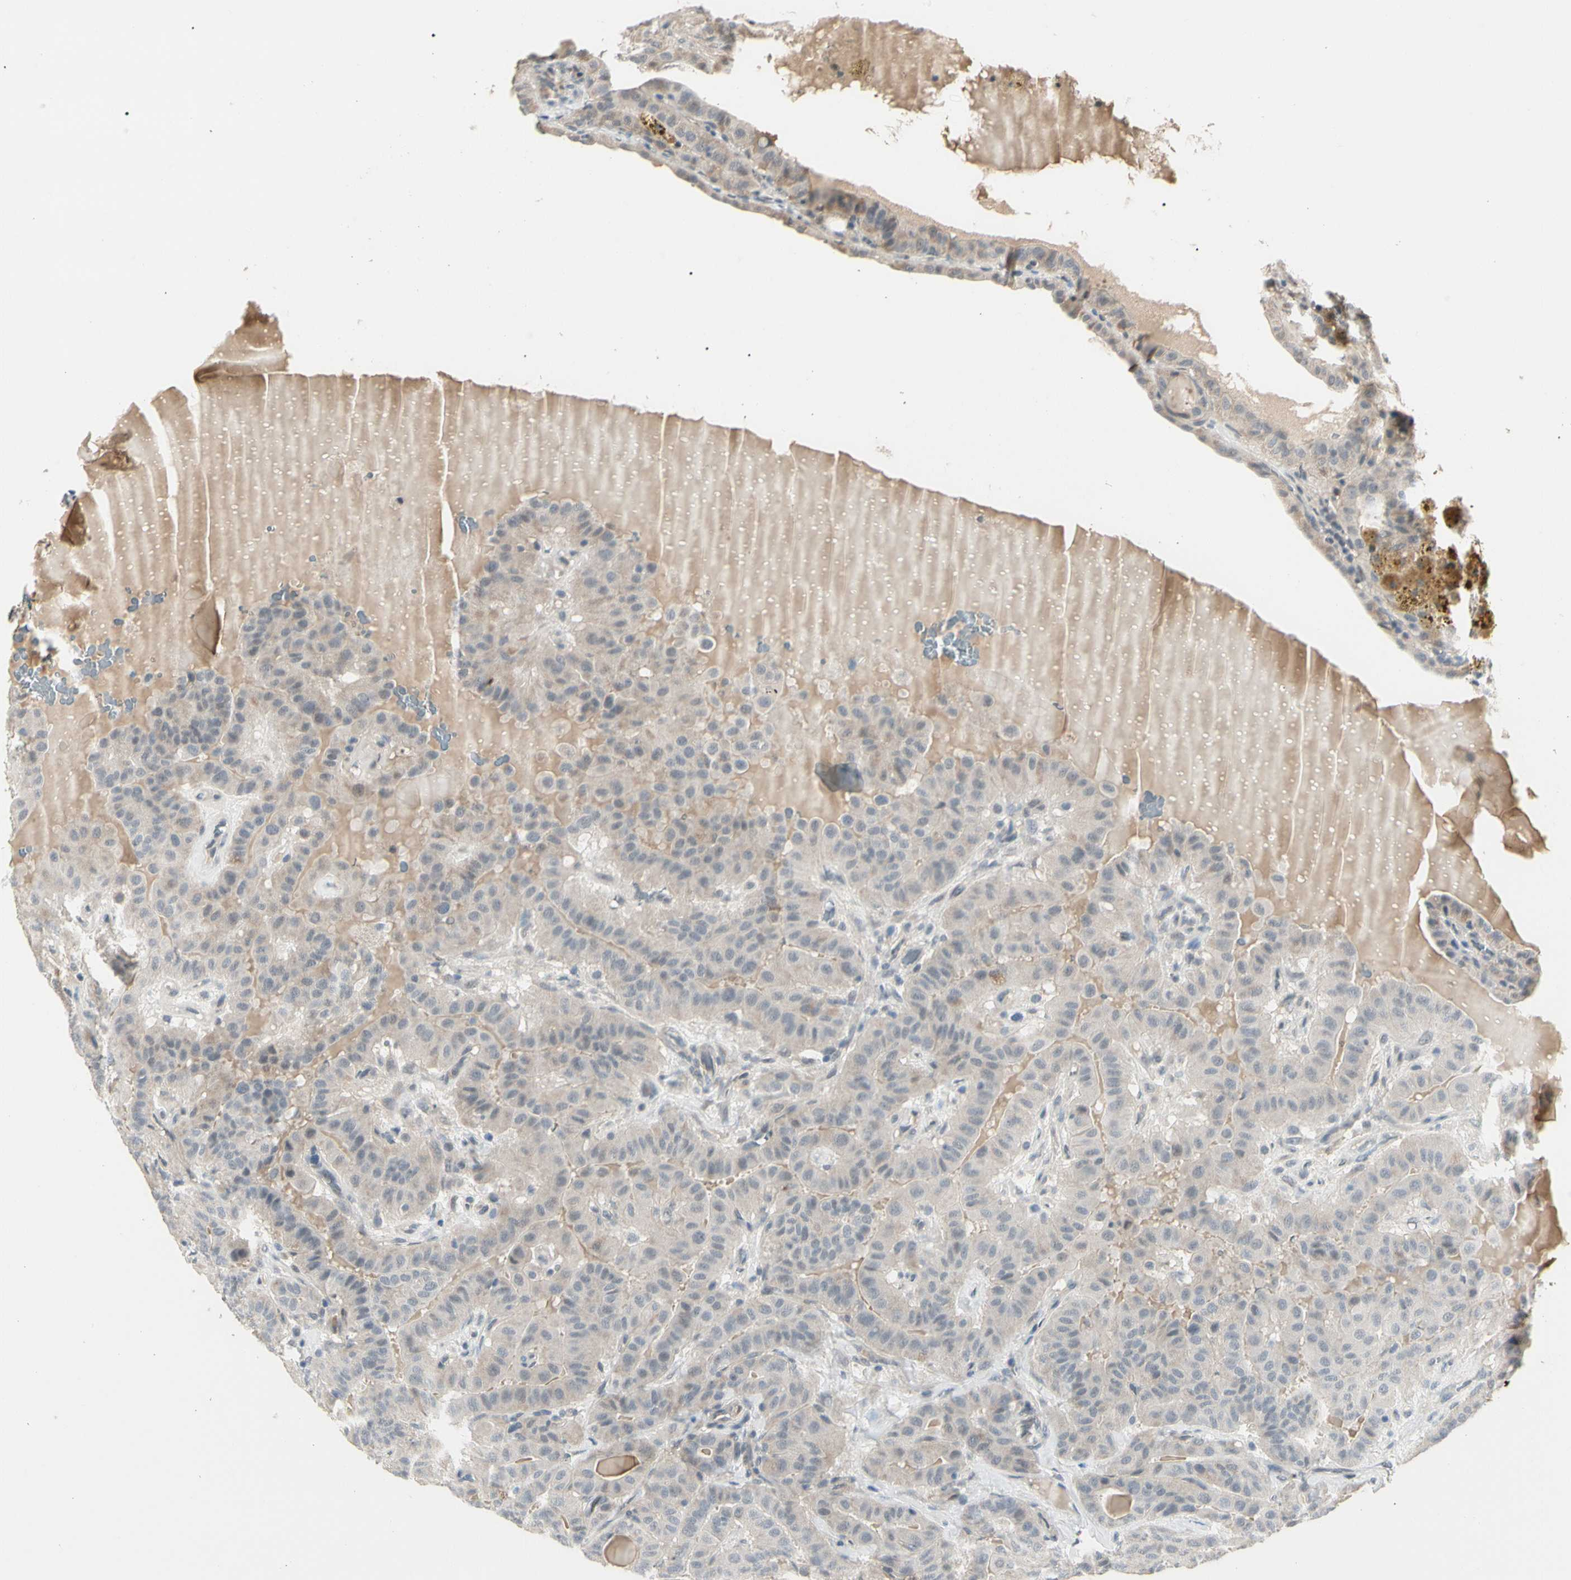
{"staining": {"intensity": "negative", "quantity": "none", "location": "none"}, "tissue": "thyroid cancer", "cell_type": "Tumor cells", "image_type": "cancer", "snomed": [{"axis": "morphology", "description": "Papillary adenocarcinoma, NOS"}, {"axis": "topography", "description": "Thyroid gland"}], "caption": "Tumor cells are negative for protein expression in human papillary adenocarcinoma (thyroid).", "gene": "GREM1", "patient": {"sex": "male", "age": 77}}